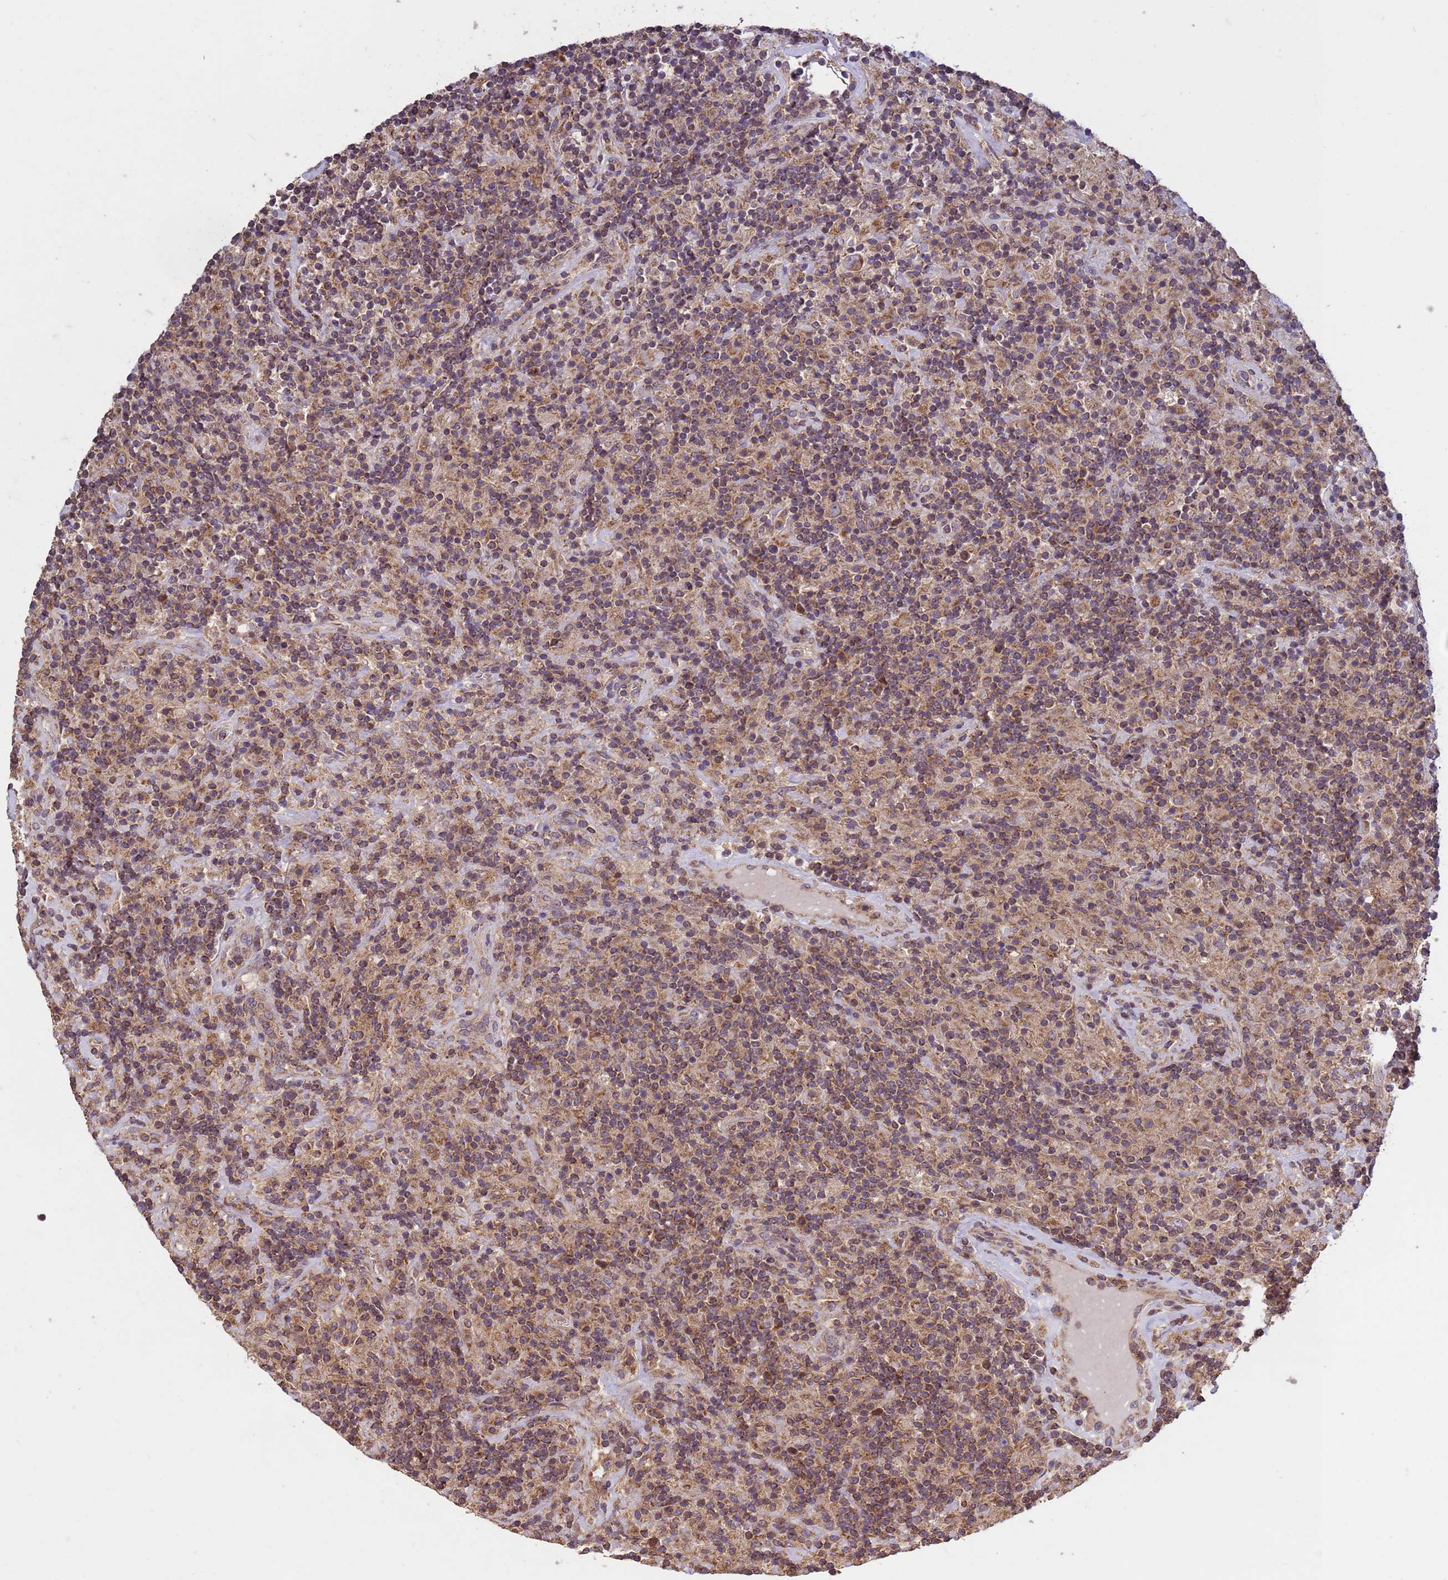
{"staining": {"intensity": "weak", "quantity": "25%-75%", "location": "cytoplasmic/membranous"}, "tissue": "lymphoma", "cell_type": "Tumor cells", "image_type": "cancer", "snomed": [{"axis": "morphology", "description": "Hodgkin's disease, NOS"}, {"axis": "topography", "description": "Lymph node"}], "caption": "The image demonstrates immunohistochemical staining of lymphoma. There is weak cytoplasmic/membranous expression is appreciated in about 25%-75% of tumor cells.", "gene": "P2RX7", "patient": {"sex": "male", "age": 70}}